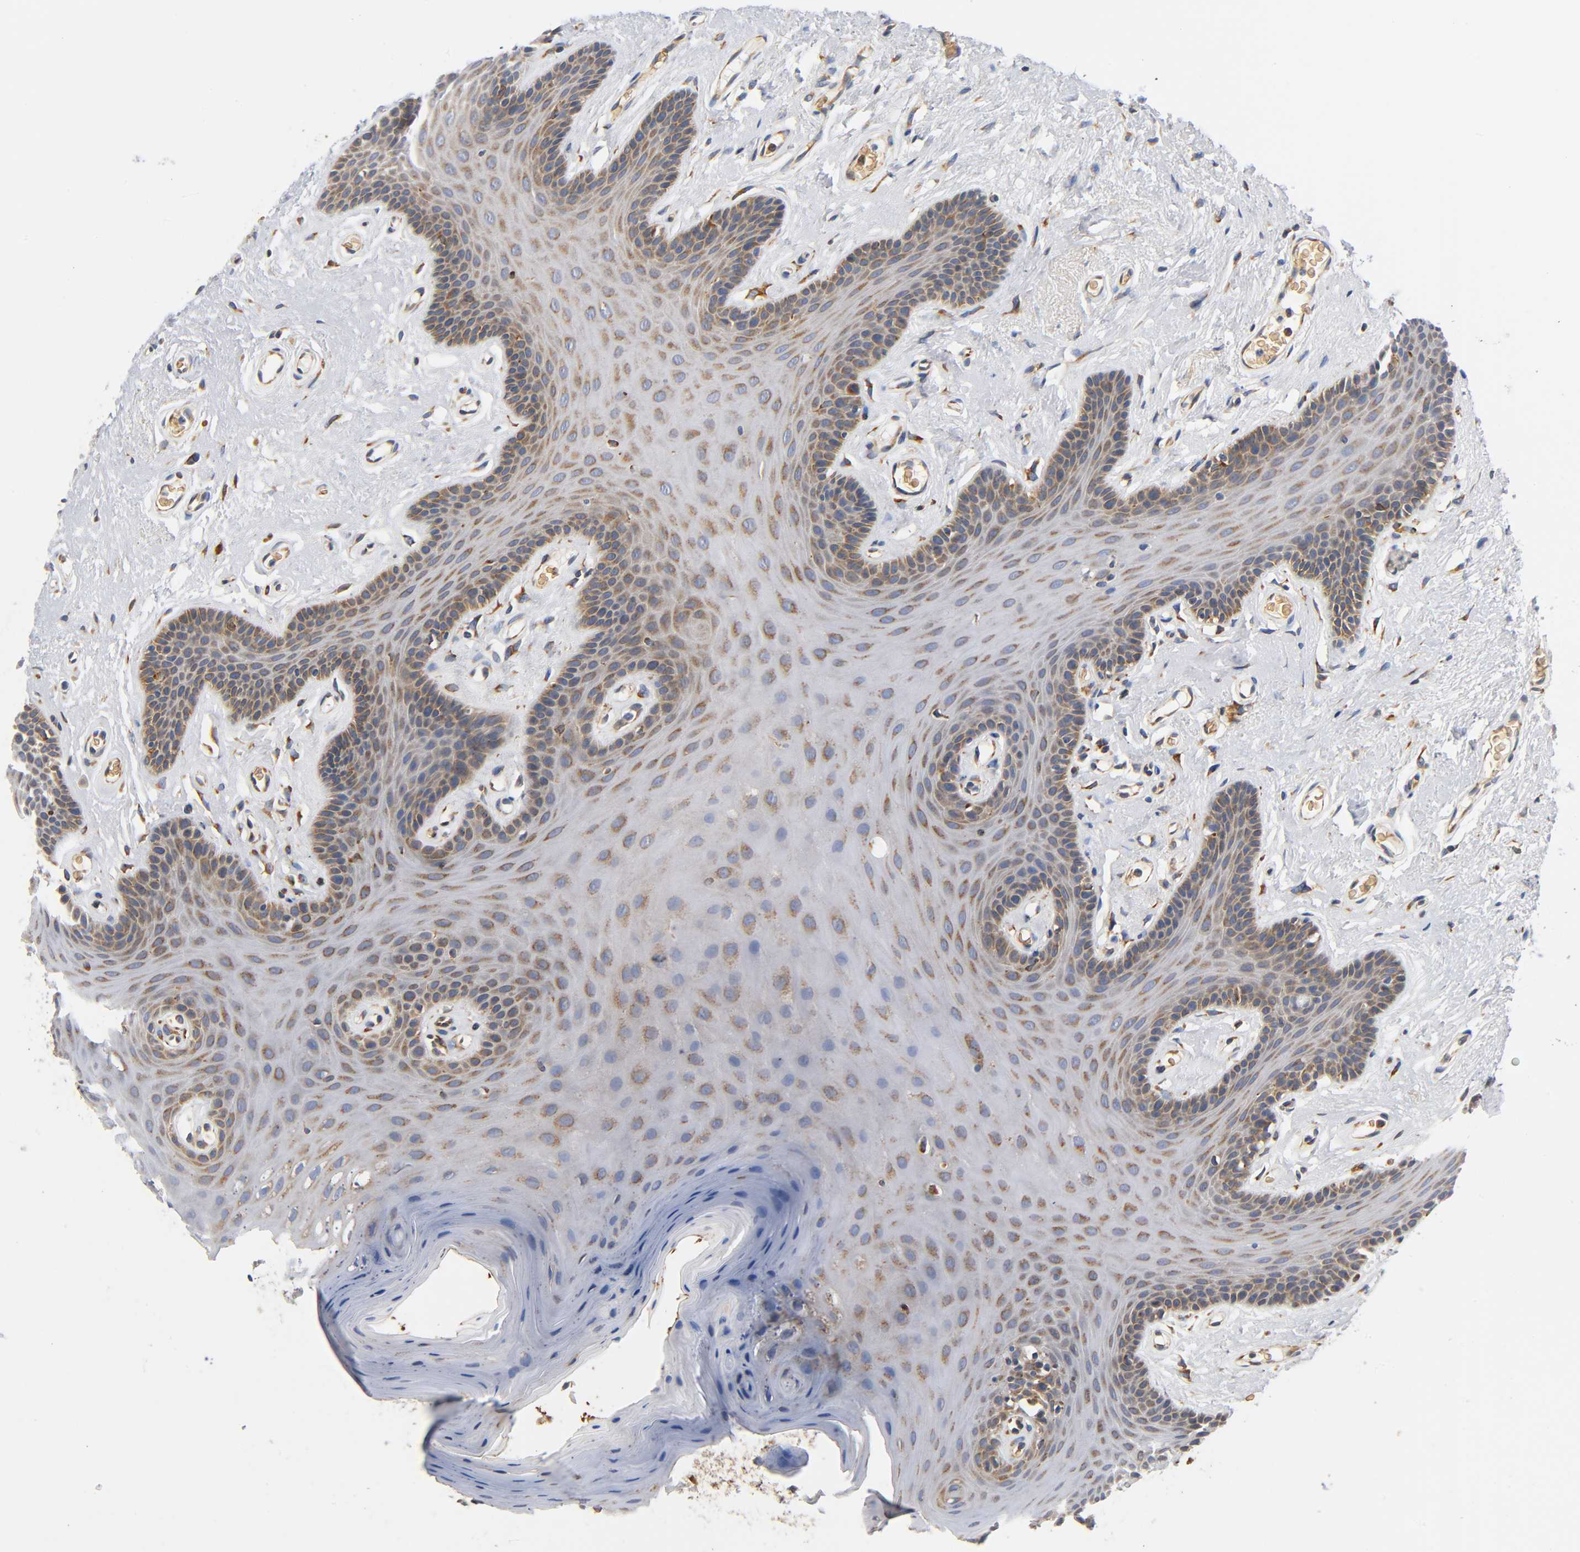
{"staining": {"intensity": "moderate", "quantity": ">75%", "location": "cytoplasmic/membranous"}, "tissue": "oral mucosa", "cell_type": "Squamous epithelial cells", "image_type": "normal", "snomed": [{"axis": "morphology", "description": "Normal tissue, NOS"}, {"axis": "morphology", "description": "Squamous cell carcinoma, NOS"}, {"axis": "topography", "description": "Skeletal muscle"}, {"axis": "topography", "description": "Oral tissue"}, {"axis": "topography", "description": "Head-Neck"}], "caption": "Immunohistochemical staining of benign human oral mucosa demonstrates moderate cytoplasmic/membranous protein positivity in about >75% of squamous epithelial cells. (brown staining indicates protein expression, while blue staining denotes nuclei).", "gene": "UCKL1", "patient": {"sex": "male", "age": 71}}